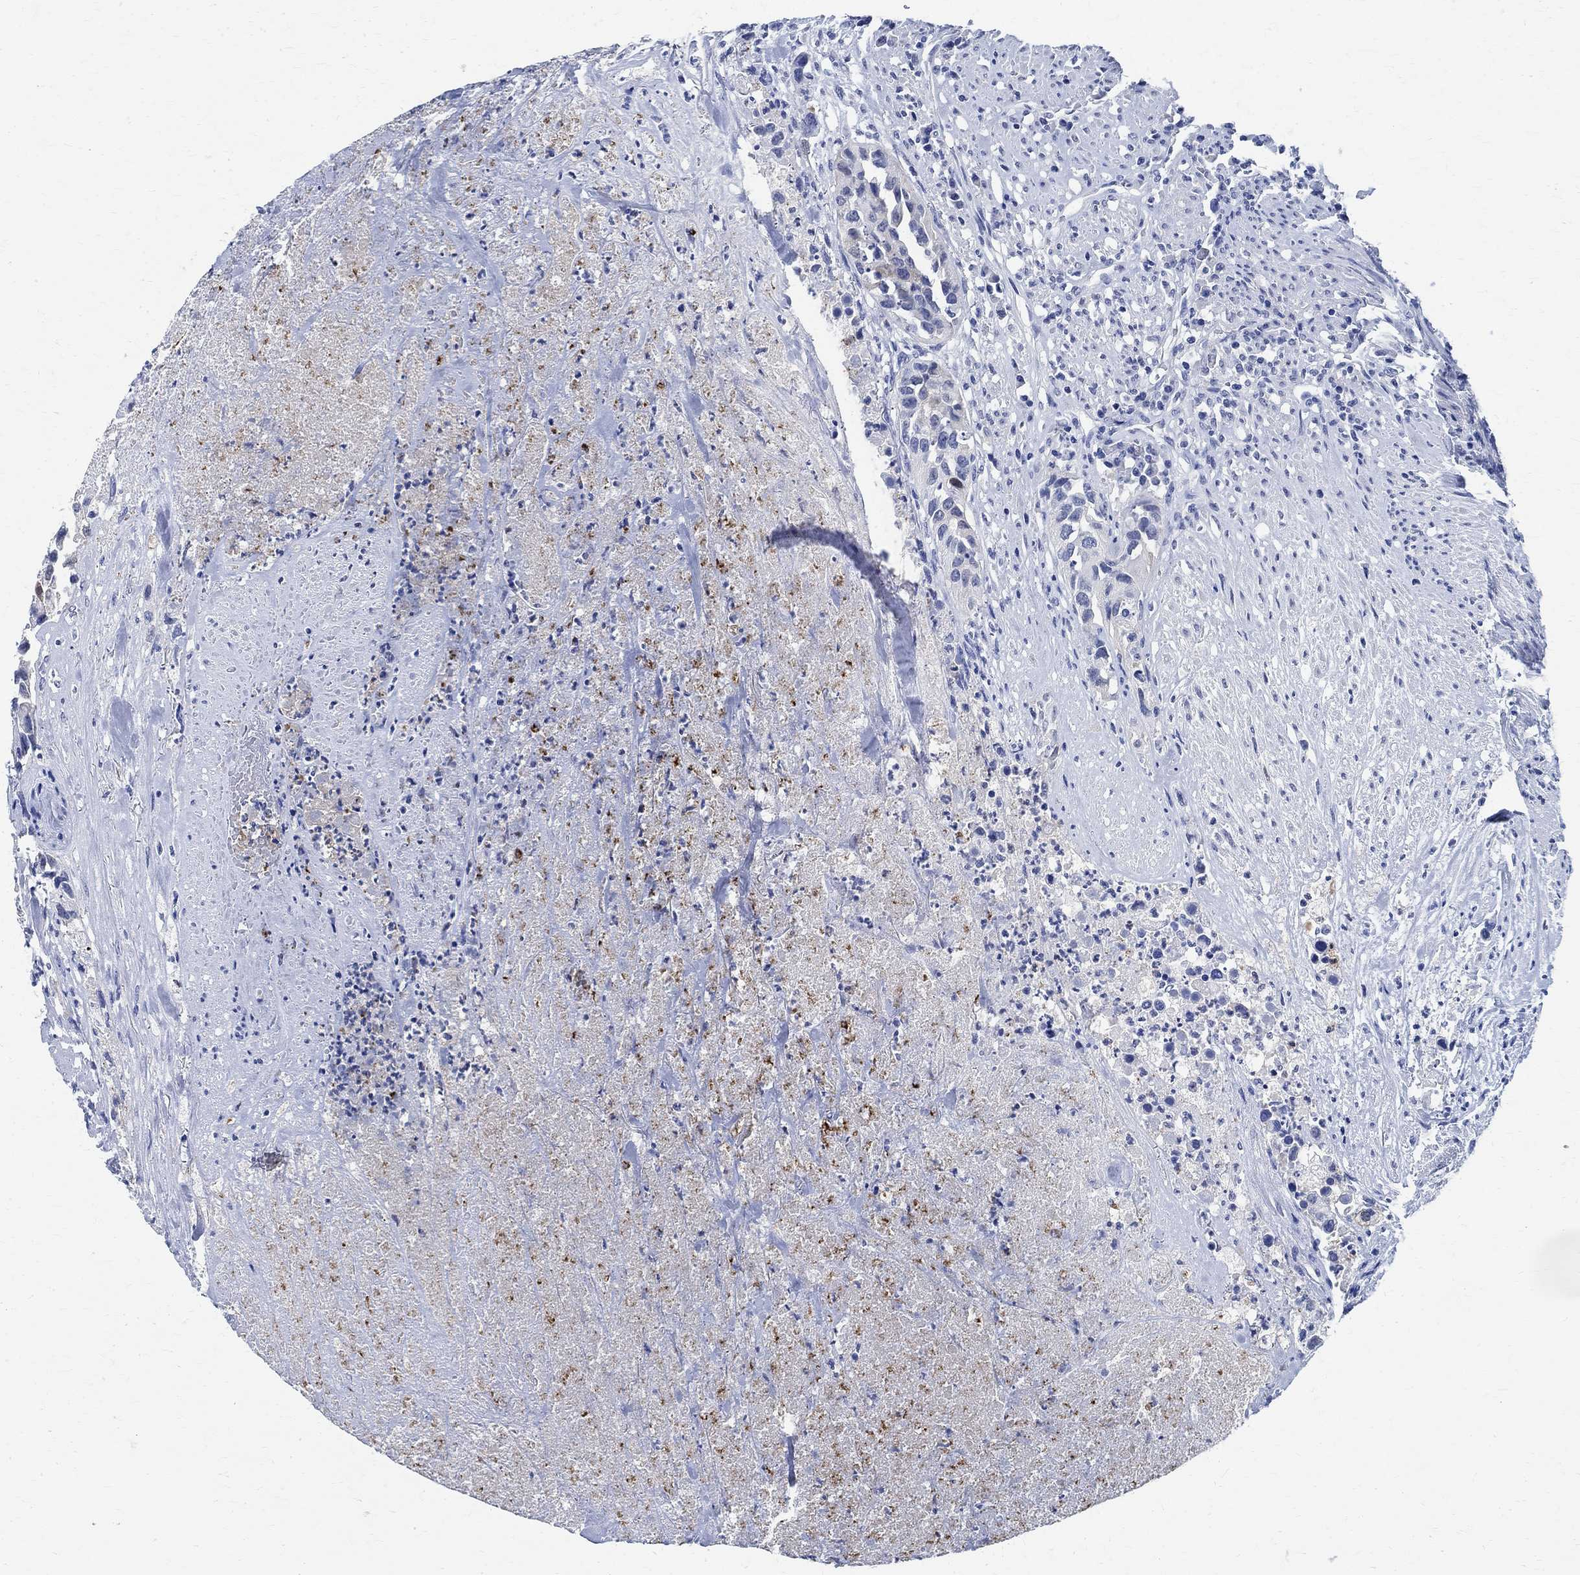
{"staining": {"intensity": "moderate", "quantity": "<25%", "location": "cytoplasmic/membranous"}, "tissue": "urothelial cancer", "cell_type": "Tumor cells", "image_type": "cancer", "snomed": [{"axis": "morphology", "description": "Urothelial carcinoma, High grade"}, {"axis": "topography", "description": "Urinary bladder"}], "caption": "Urothelial cancer stained with a brown dye exhibits moderate cytoplasmic/membranous positive positivity in approximately <25% of tumor cells.", "gene": "TMEM221", "patient": {"sex": "female", "age": 73}}